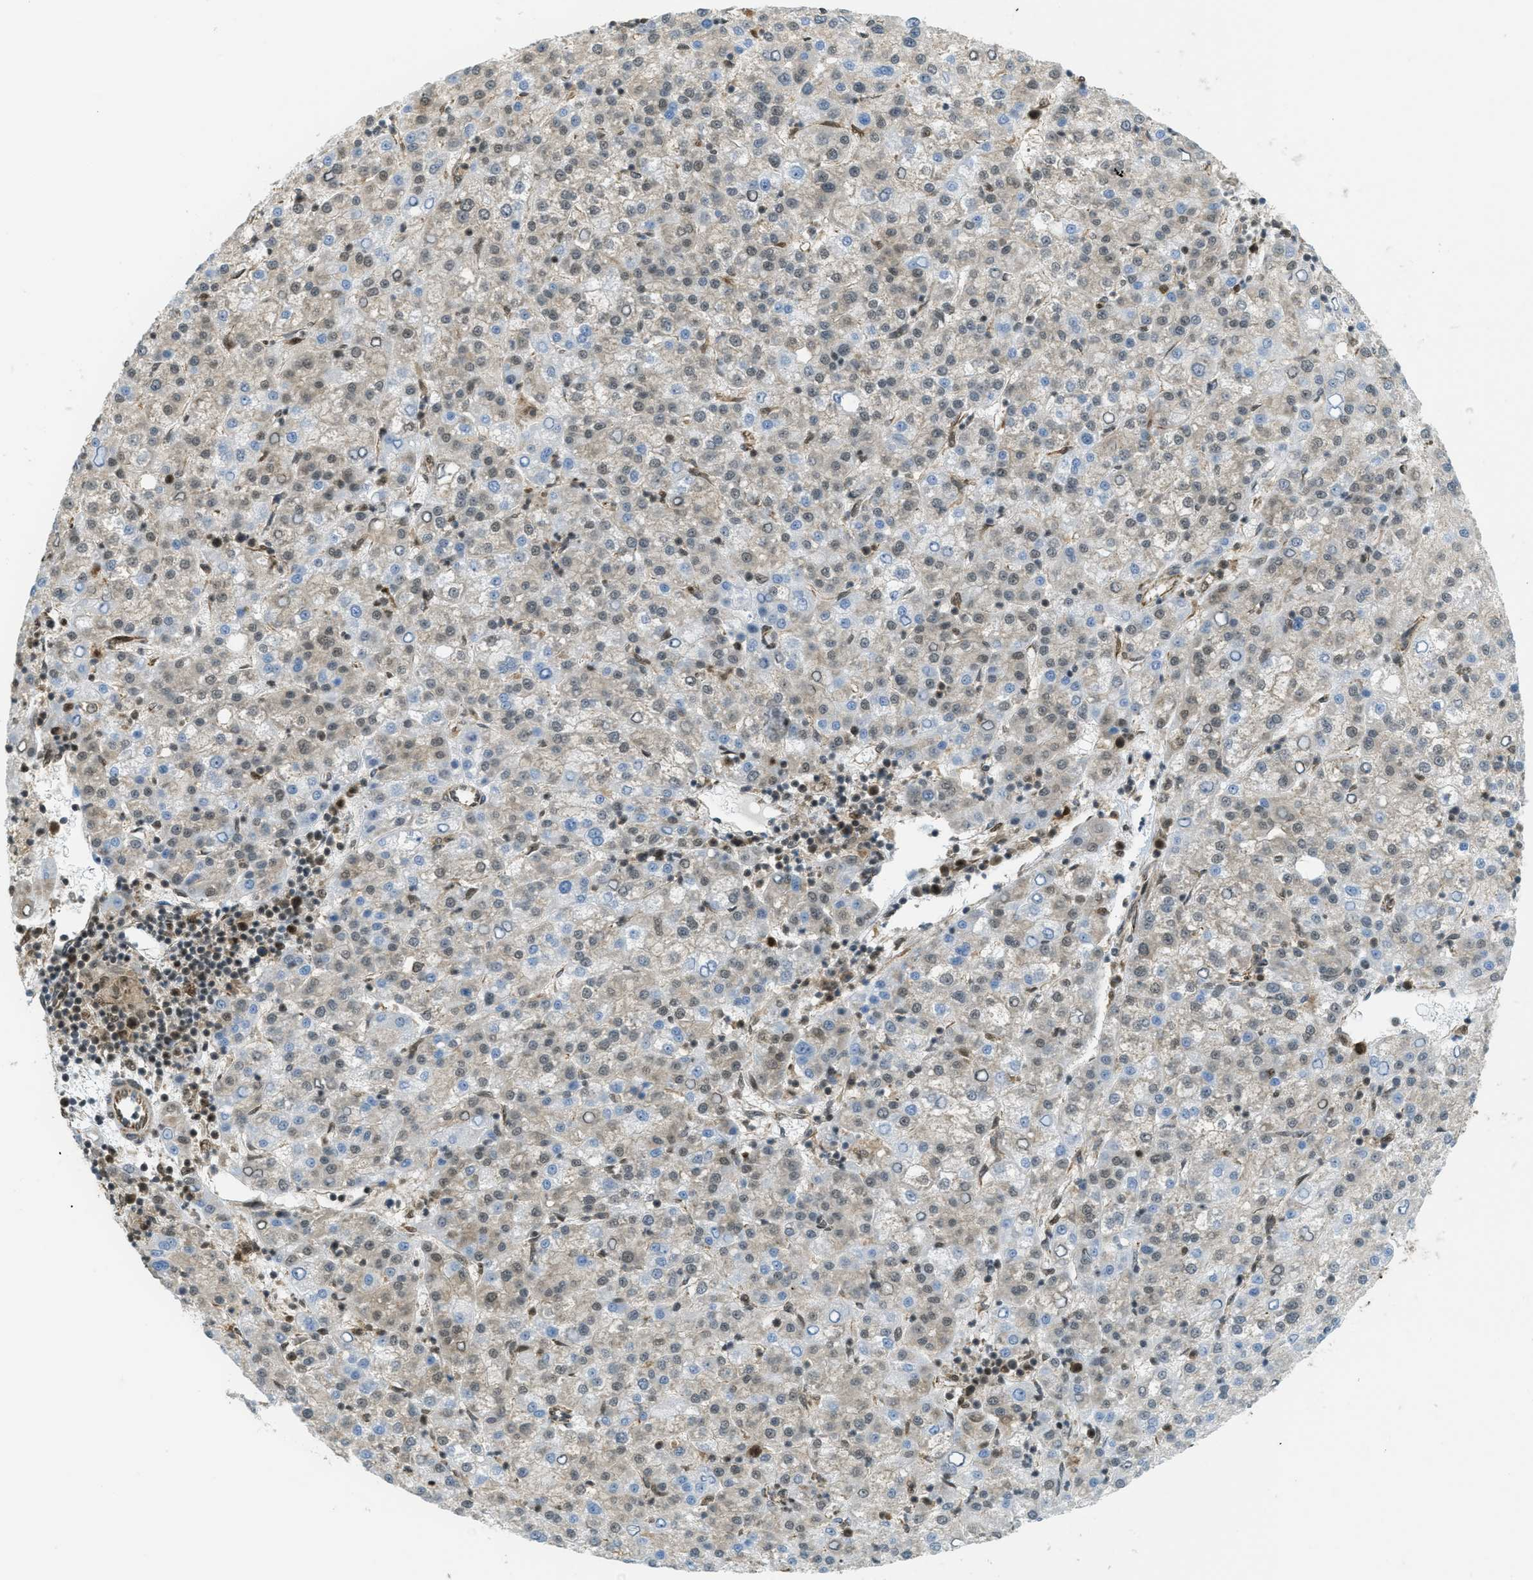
{"staining": {"intensity": "weak", "quantity": "25%-75%", "location": "nuclear"}, "tissue": "liver cancer", "cell_type": "Tumor cells", "image_type": "cancer", "snomed": [{"axis": "morphology", "description": "Carcinoma, Hepatocellular, NOS"}, {"axis": "topography", "description": "Liver"}], "caption": "Immunohistochemistry (IHC) micrograph of liver hepatocellular carcinoma stained for a protein (brown), which shows low levels of weak nuclear positivity in approximately 25%-75% of tumor cells.", "gene": "TNPO1", "patient": {"sex": "female", "age": 58}}